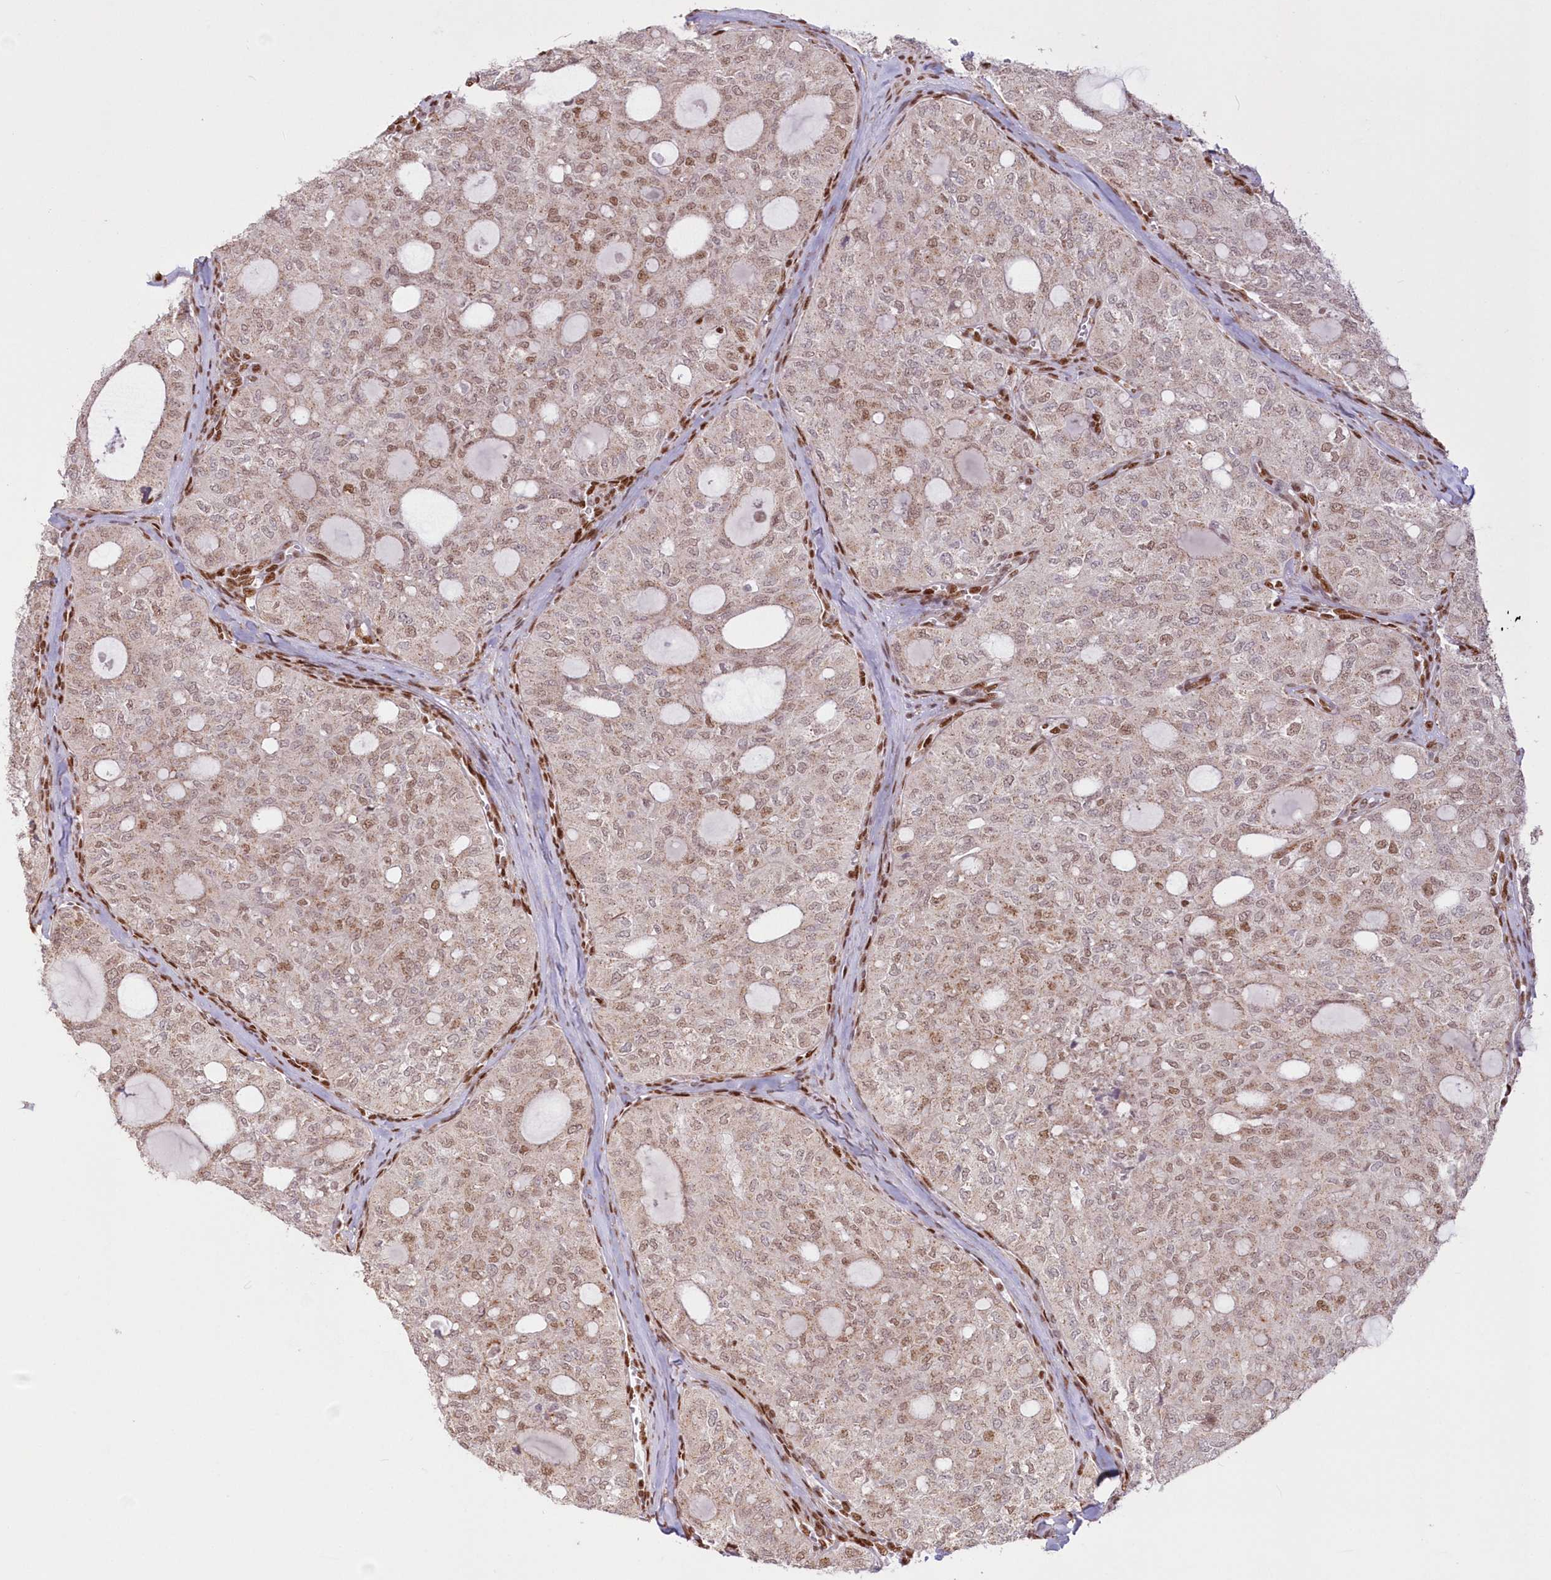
{"staining": {"intensity": "moderate", "quantity": "25%-75%", "location": "nuclear"}, "tissue": "thyroid cancer", "cell_type": "Tumor cells", "image_type": "cancer", "snomed": [{"axis": "morphology", "description": "Follicular adenoma carcinoma, NOS"}, {"axis": "topography", "description": "Thyroid gland"}], "caption": "A medium amount of moderate nuclear expression is appreciated in approximately 25%-75% of tumor cells in thyroid follicular adenoma carcinoma tissue.", "gene": "POLR2B", "patient": {"sex": "male", "age": 75}}